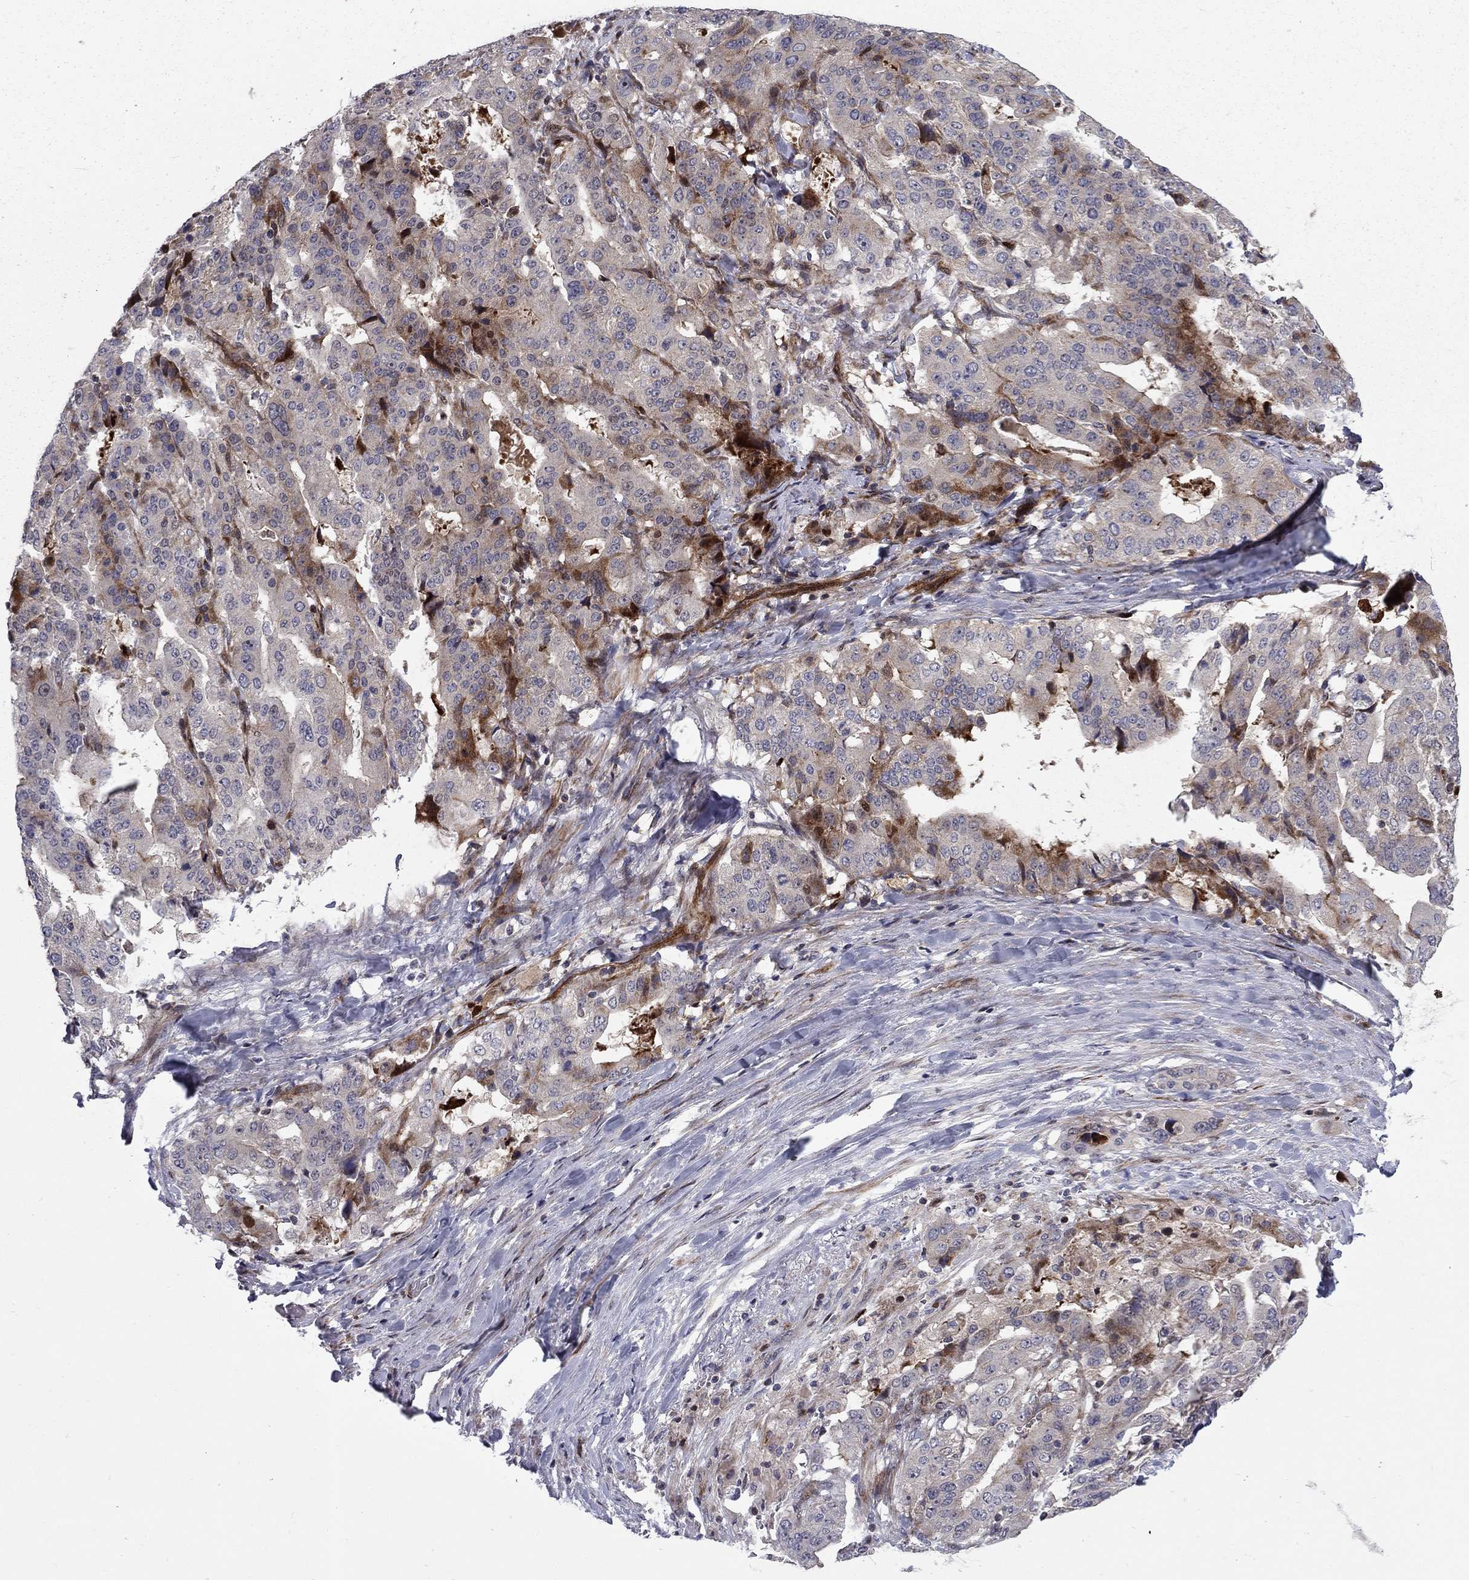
{"staining": {"intensity": "moderate", "quantity": "<25%", "location": "cytoplasmic/membranous"}, "tissue": "stomach cancer", "cell_type": "Tumor cells", "image_type": "cancer", "snomed": [{"axis": "morphology", "description": "Adenocarcinoma, NOS"}, {"axis": "topography", "description": "Stomach"}], "caption": "Stomach cancer (adenocarcinoma) stained with DAB immunohistochemistry (IHC) shows low levels of moderate cytoplasmic/membranous staining in about <25% of tumor cells.", "gene": "MIOS", "patient": {"sex": "male", "age": 48}}